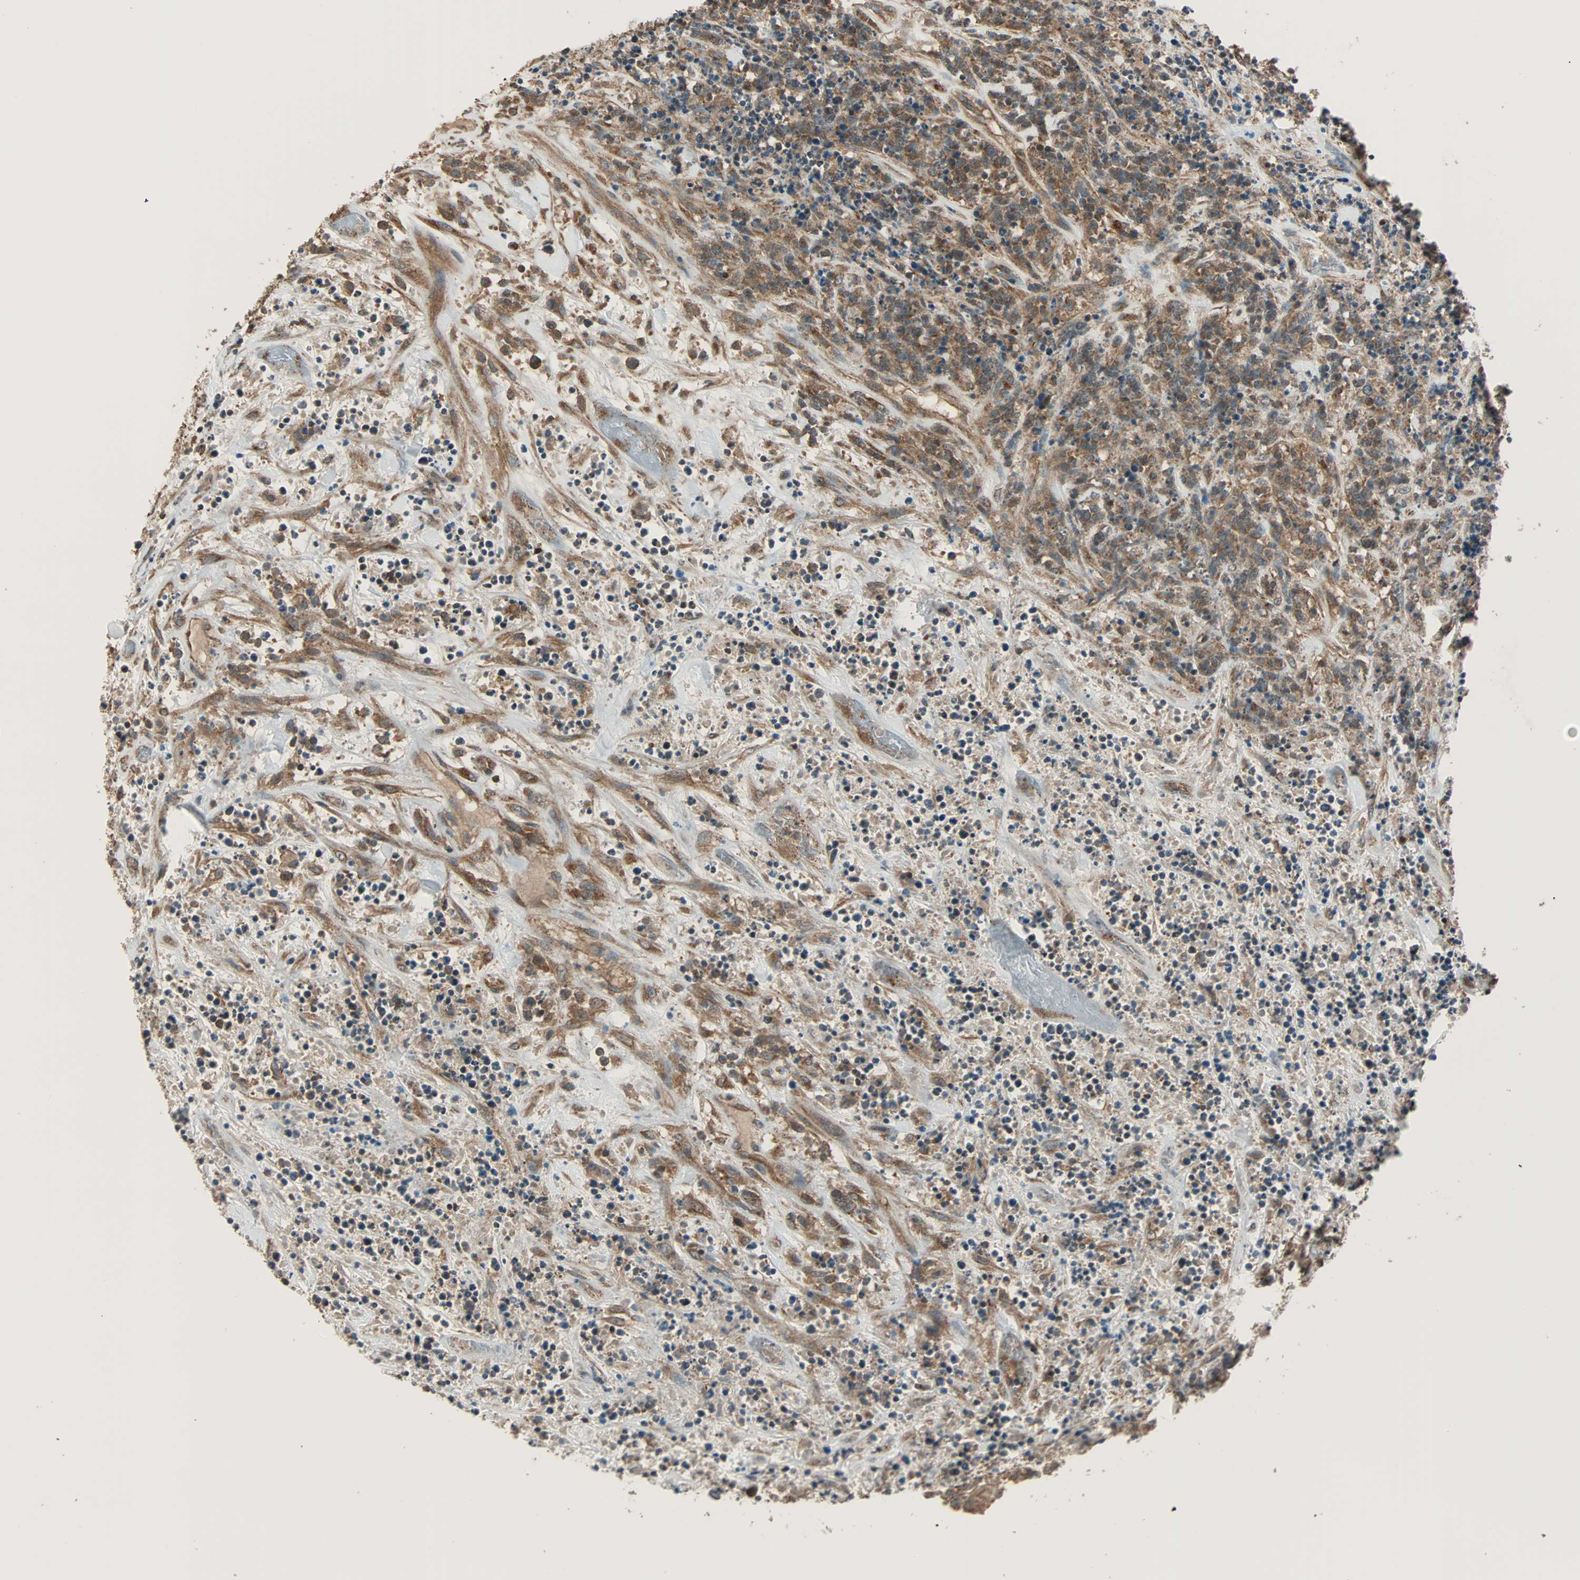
{"staining": {"intensity": "moderate", "quantity": ">75%", "location": "cytoplasmic/membranous"}, "tissue": "lymphoma", "cell_type": "Tumor cells", "image_type": "cancer", "snomed": [{"axis": "morphology", "description": "Malignant lymphoma, non-Hodgkin's type, High grade"}, {"axis": "topography", "description": "Soft tissue"}], "caption": "This micrograph exhibits IHC staining of human lymphoma, with medium moderate cytoplasmic/membranous staining in approximately >75% of tumor cells.", "gene": "MAP3K21", "patient": {"sex": "male", "age": 18}}